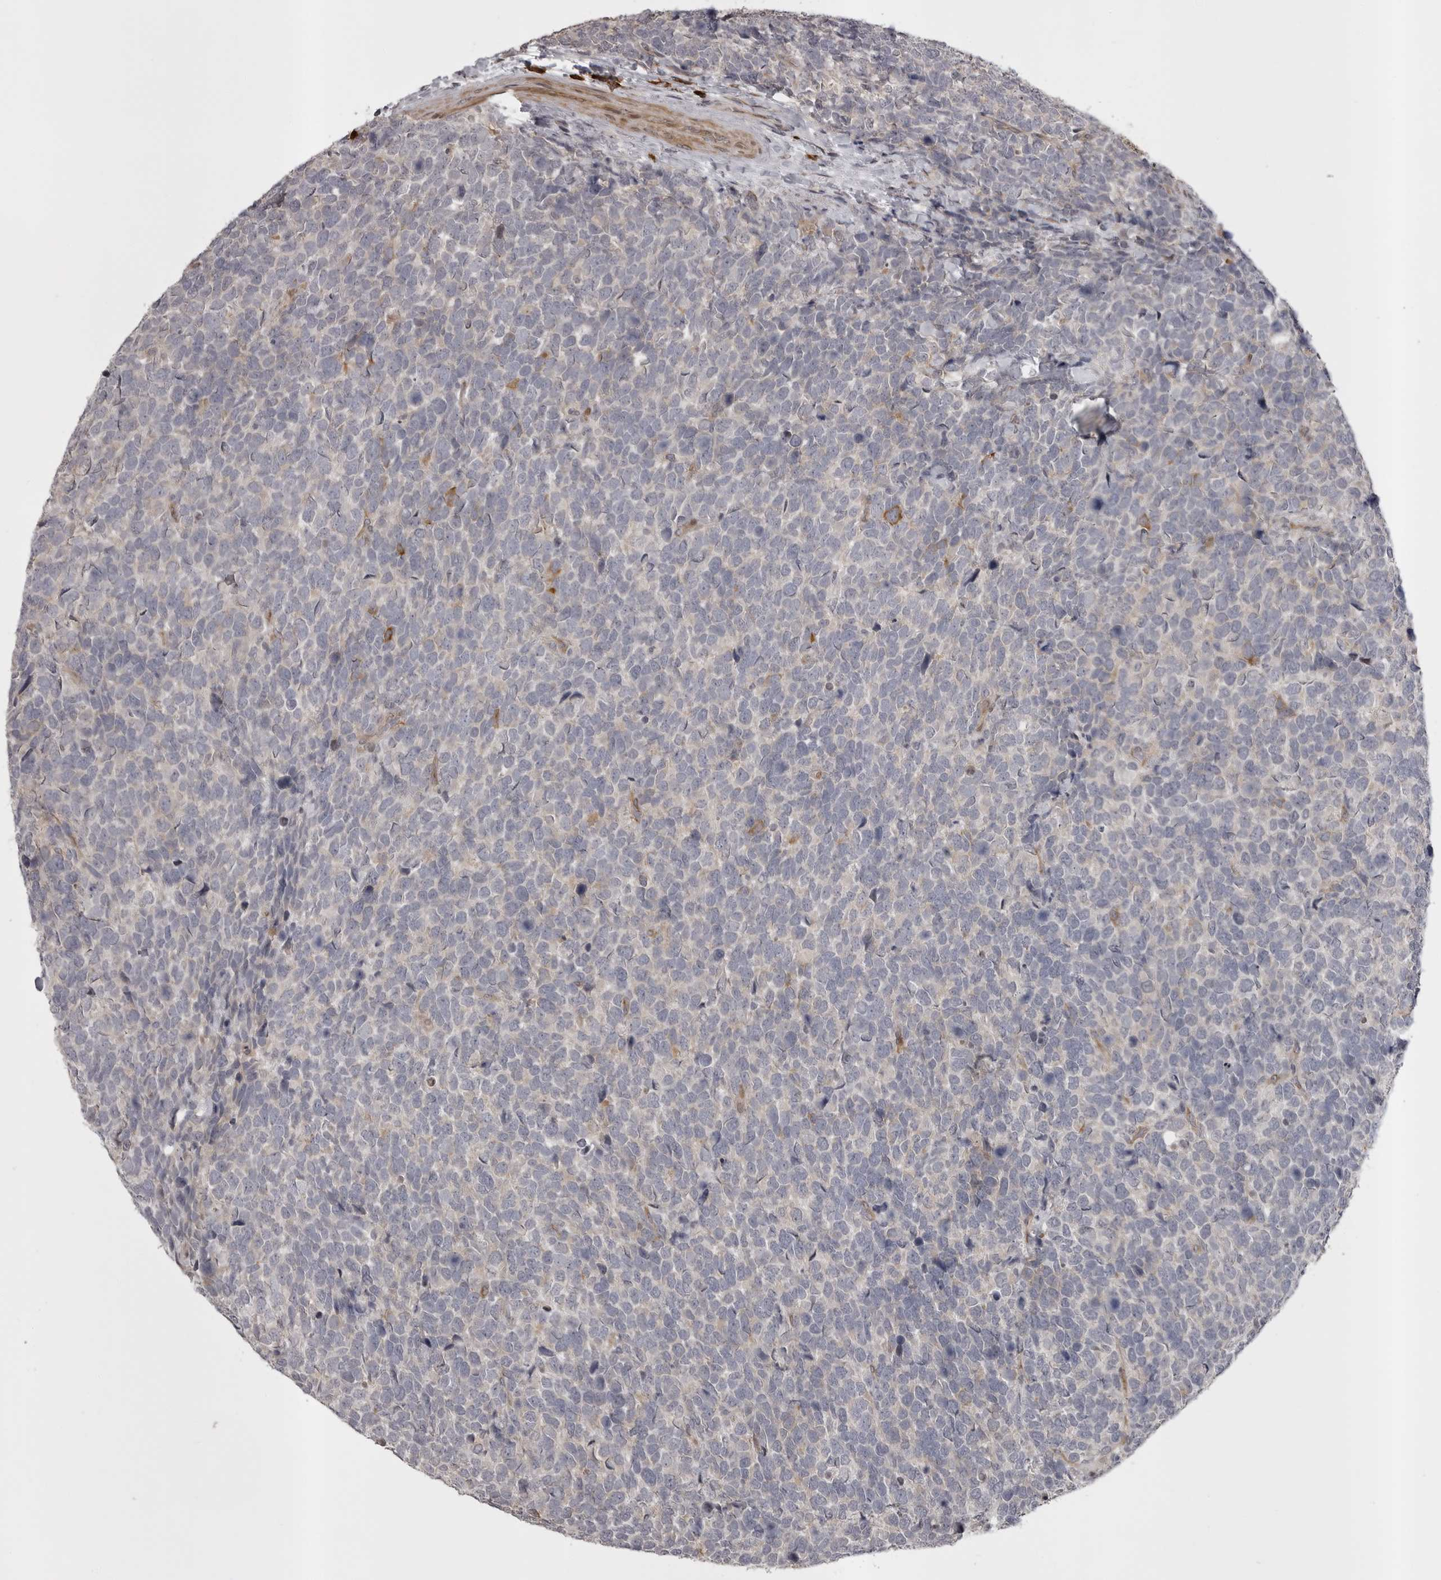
{"staining": {"intensity": "negative", "quantity": "none", "location": "none"}, "tissue": "urothelial cancer", "cell_type": "Tumor cells", "image_type": "cancer", "snomed": [{"axis": "morphology", "description": "Urothelial carcinoma, High grade"}, {"axis": "topography", "description": "Urinary bladder"}], "caption": "Image shows no protein staining in tumor cells of urothelial carcinoma (high-grade) tissue.", "gene": "SNX16", "patient": {"sex": "female", "age": 82}}